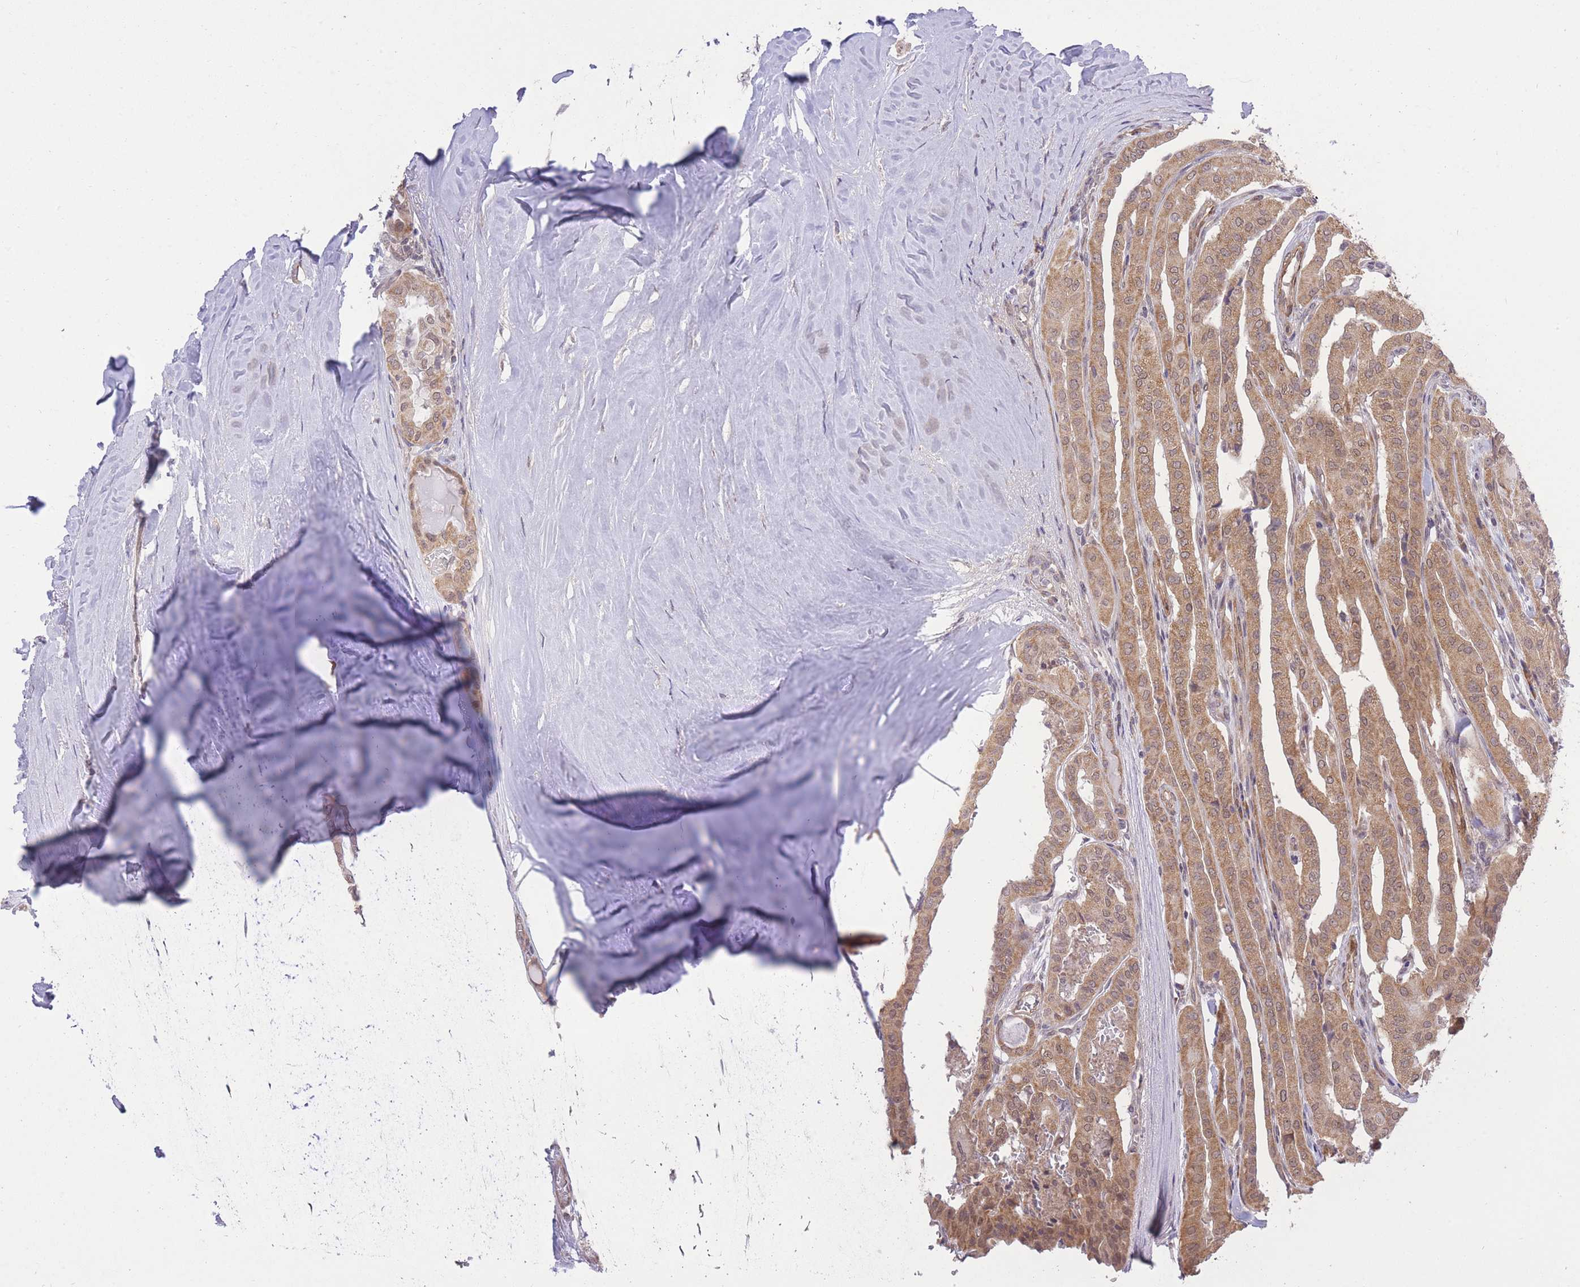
{"staining": {"intensity": "moderate", "quantity": ">75%", "location": "cytoplasmic/membranous"}, "tissue": "thyroid cancer", "cell_type": "Tumor cells", "image_type": "cancer", "snomed": [{"axis": "morphology", "description": "Papillary adenocarcinoma, NOS"}, {"axis": "topography", "description": "Thyroid gland"}], "caption": "Protein positivity by IHC exhibits moderate cytoplasmic/membranous expression in approximately >75% of tumor cells in papillary adenocarcinoma (thyroid).", "gene": "ELOA2", "patient": {"sex": "female", "age": 59}}